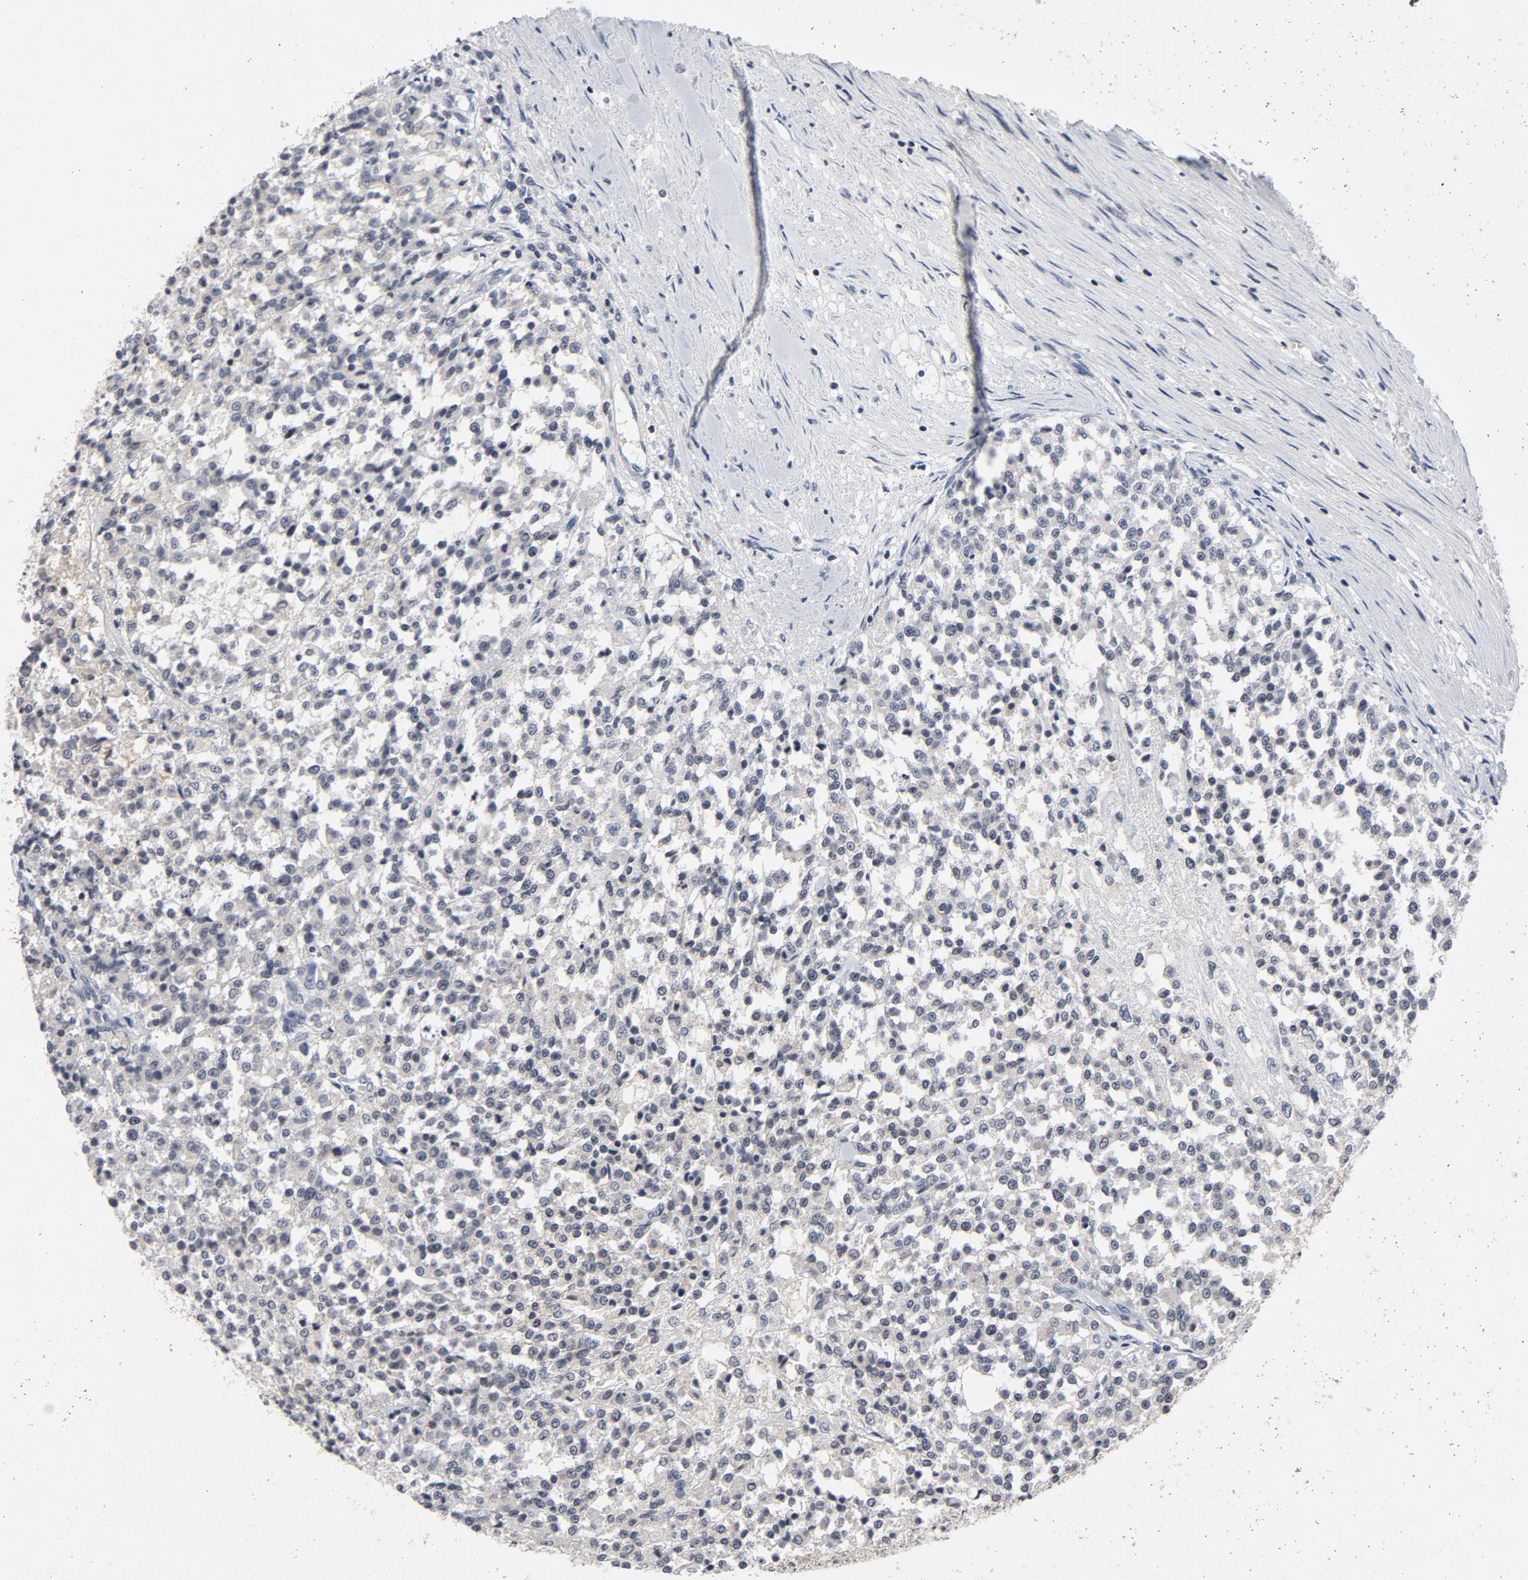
{"staining": {"intensity": "negative", "quantity": "none", "location": "none"}, "tissue": "testis cancer", "cell_type": "Tumor cells", "image_type": "cancer", "snomed": [{"axis": "morphology", "description": "Seminoma, NOS"}, {"axis": "topography", "description": "Testis"}], "caption": "Testis cancer (seminoma) was stained to show a protein in brown. There is no significant positivity in tumor cells.", "gene": "TCL1A", "patient": {"sex": "male", "age": 59}}